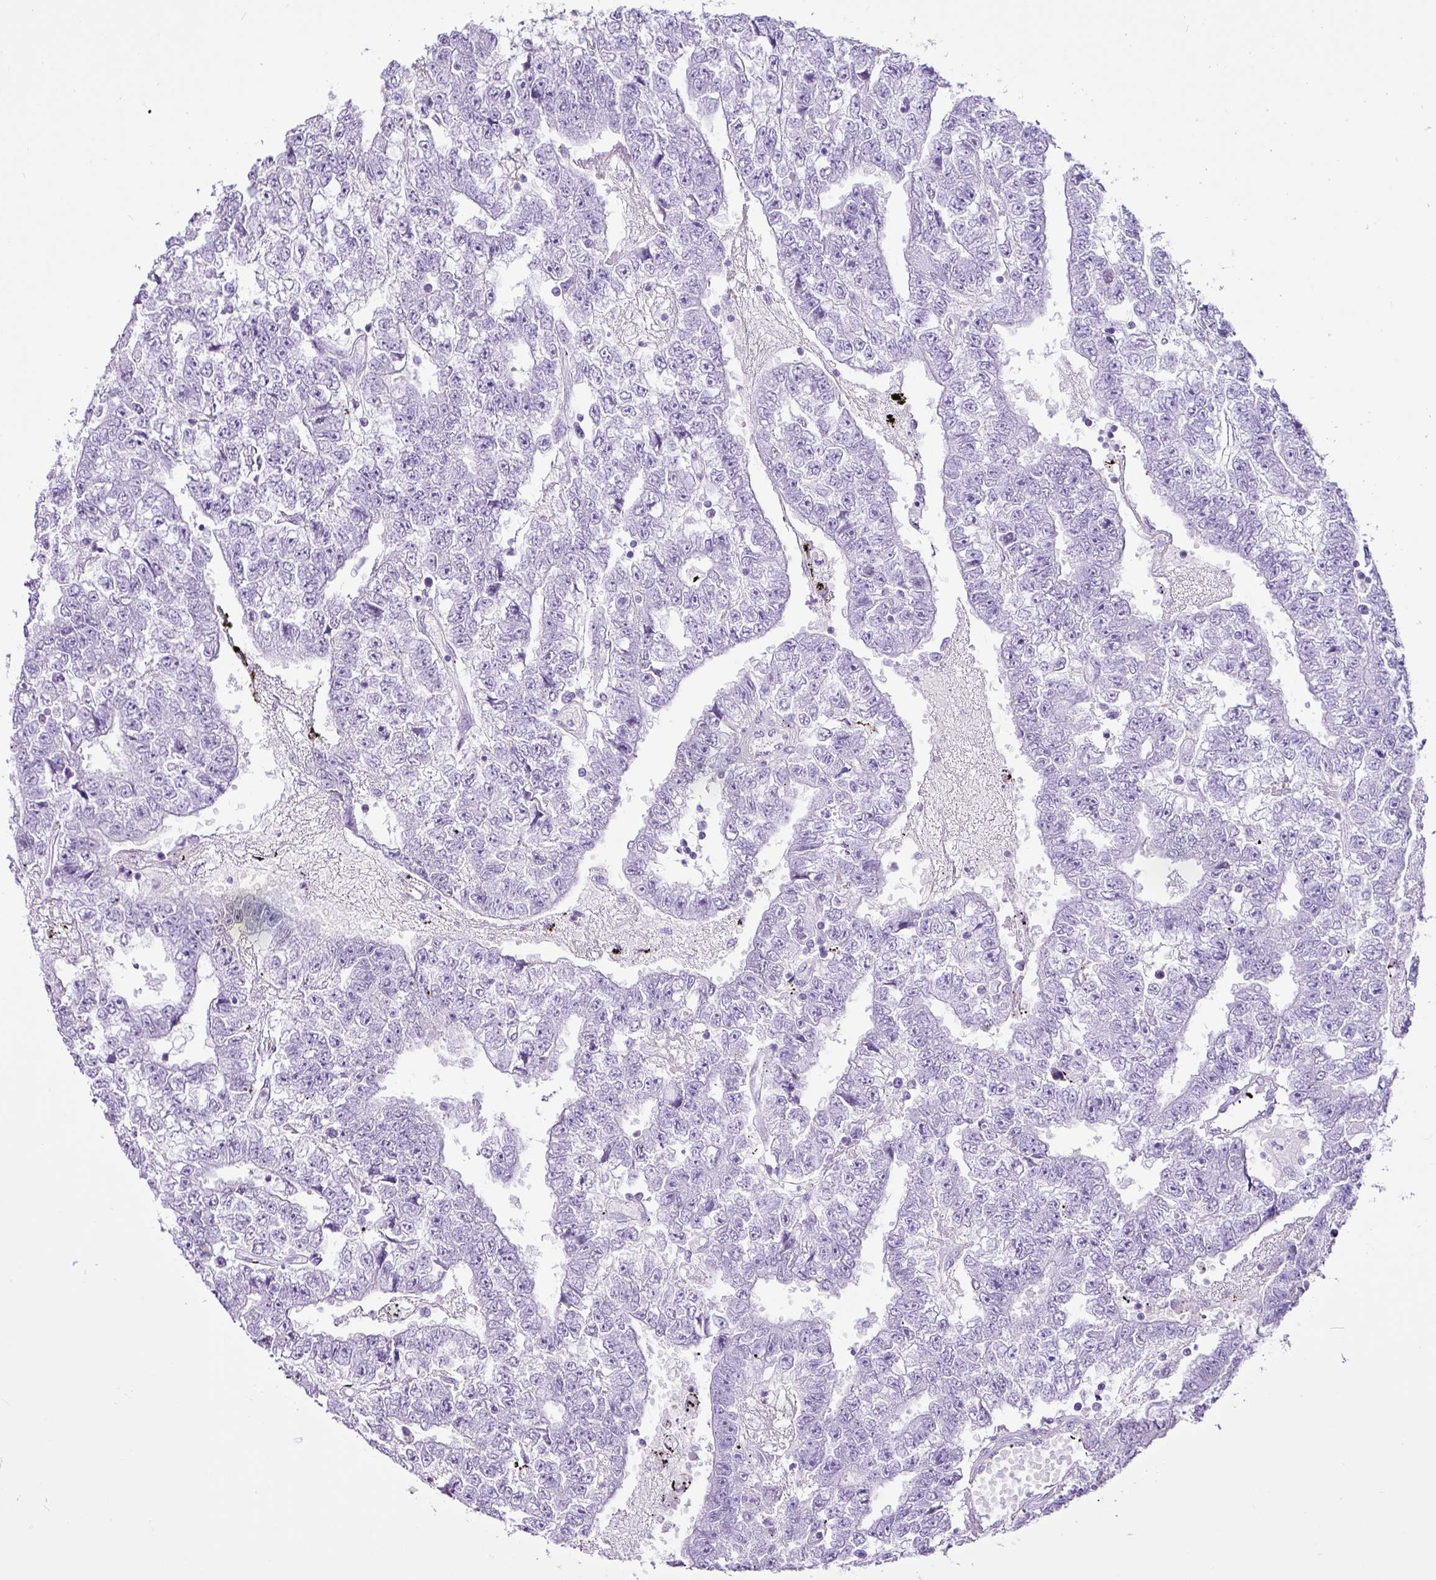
{"staining": {"intensity": "negative", "quantity": "none", "location": "none"}, "tissue": "testis cancer", "cell_type": "Tumor cells", "image_type": "cancer", "snomed": [{"axis": "morphology", "description": "Carcinoma, Embryonal, NOS"}, {"axis": "topography", "description": "Testis"}], "caption": "There is no significant staining in tumor cells of testis embryonal carcinoma.", "gene": "LILRB4", "patient": {"sex": "male", "age": 25}}